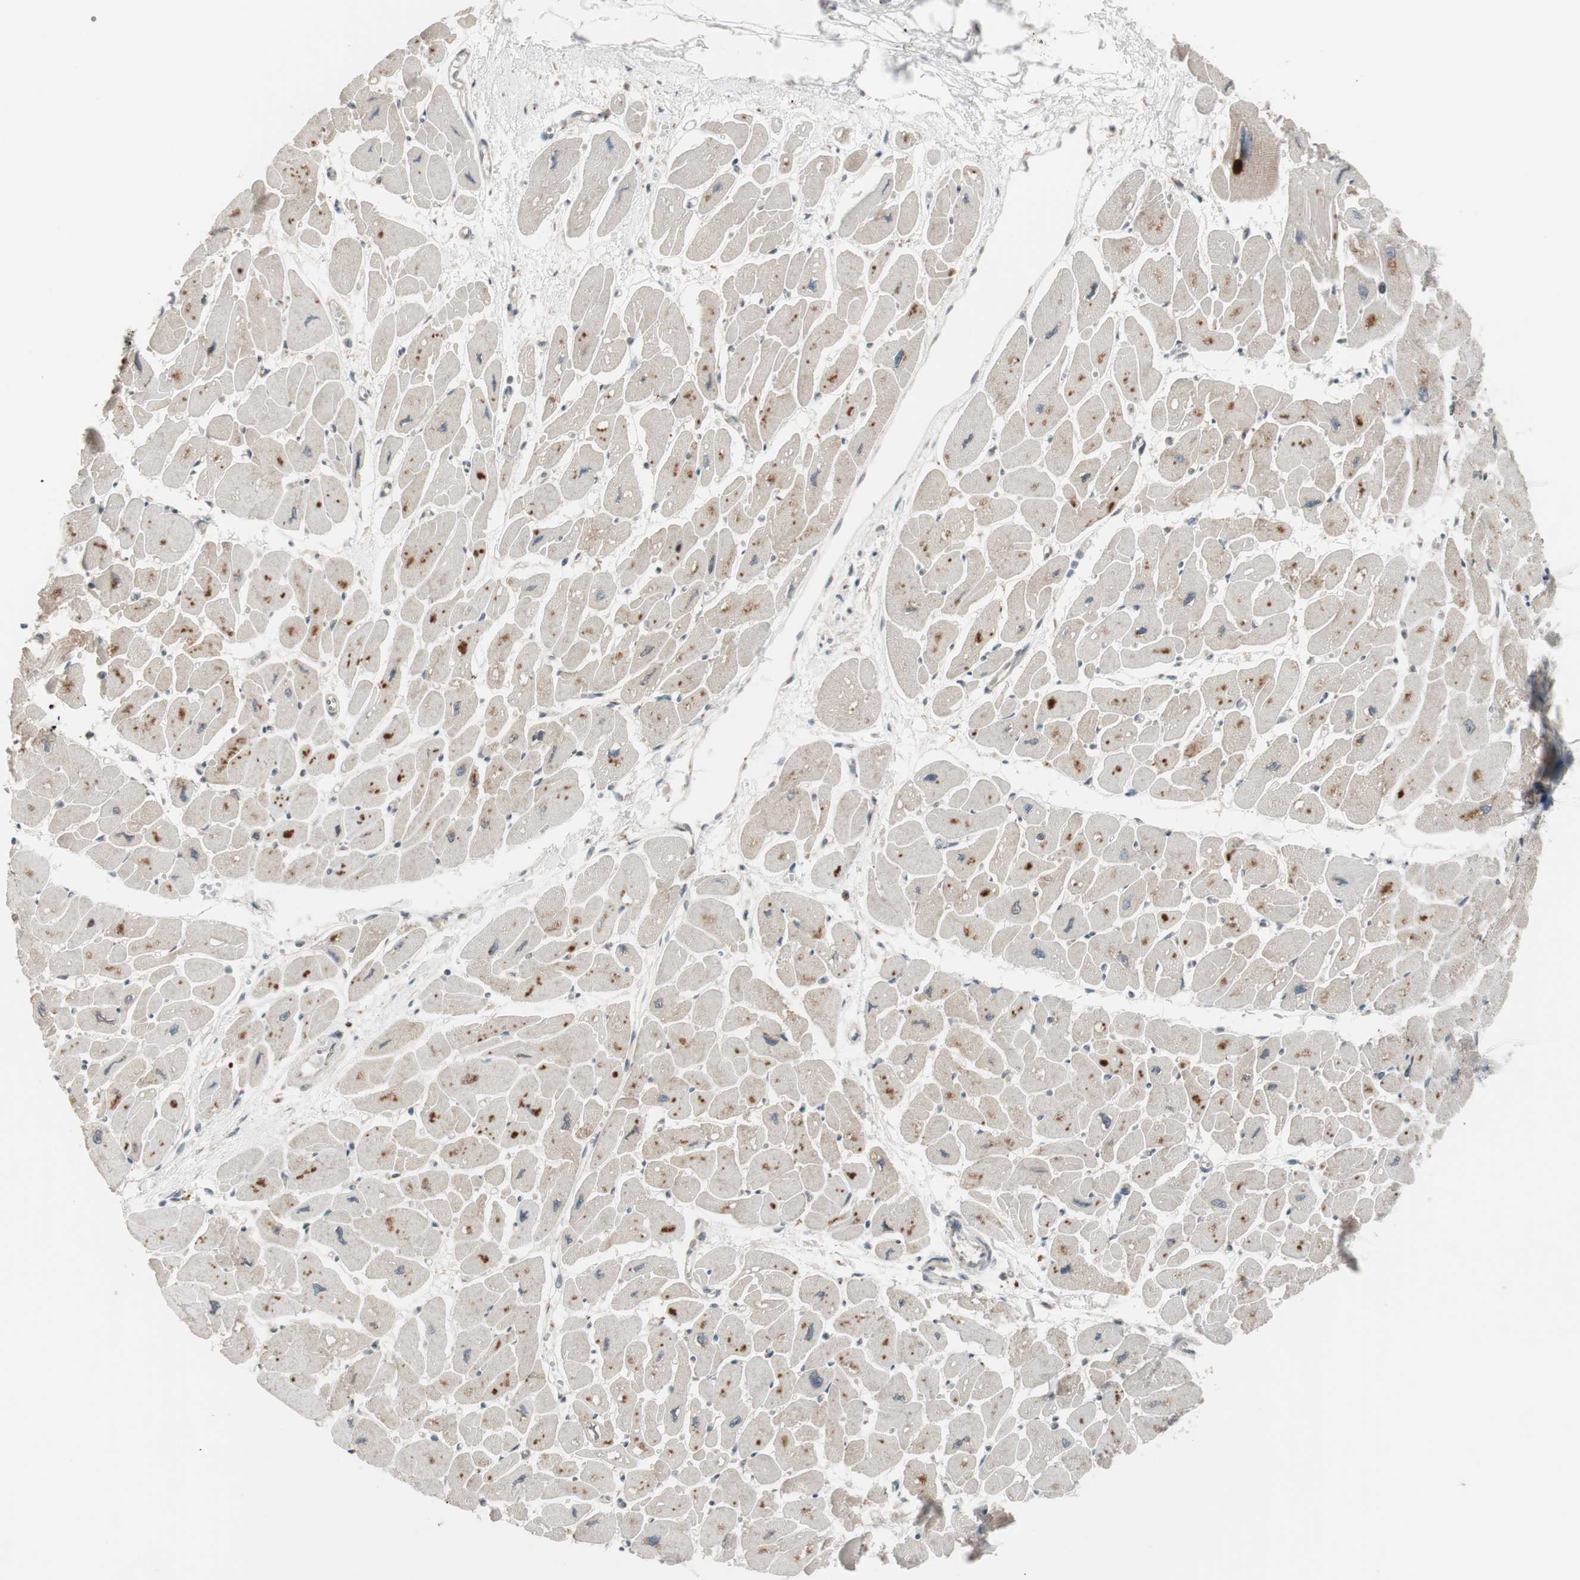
{"staining": {"intensity": "weak", "quantity": "25%-75%", "location": "cytoplasmic/membranous"}, "tissue": "heart muscle", "cell_type": "Cardiomyocytes", "image_type": "normal", "snomed": [{"axis": "morphology", "description": "Normal tissue, NOS"}, {"axis": "topography", "description": "Heart"}], "caption": "This image shows IHC staining of benign human heart muscle, with low weak cytoplasmic/membranous staining in about 25%-75% of cardiomyocytes.", "gene": "FBXO5", "patient": {"sex": "female", "age": 54}}